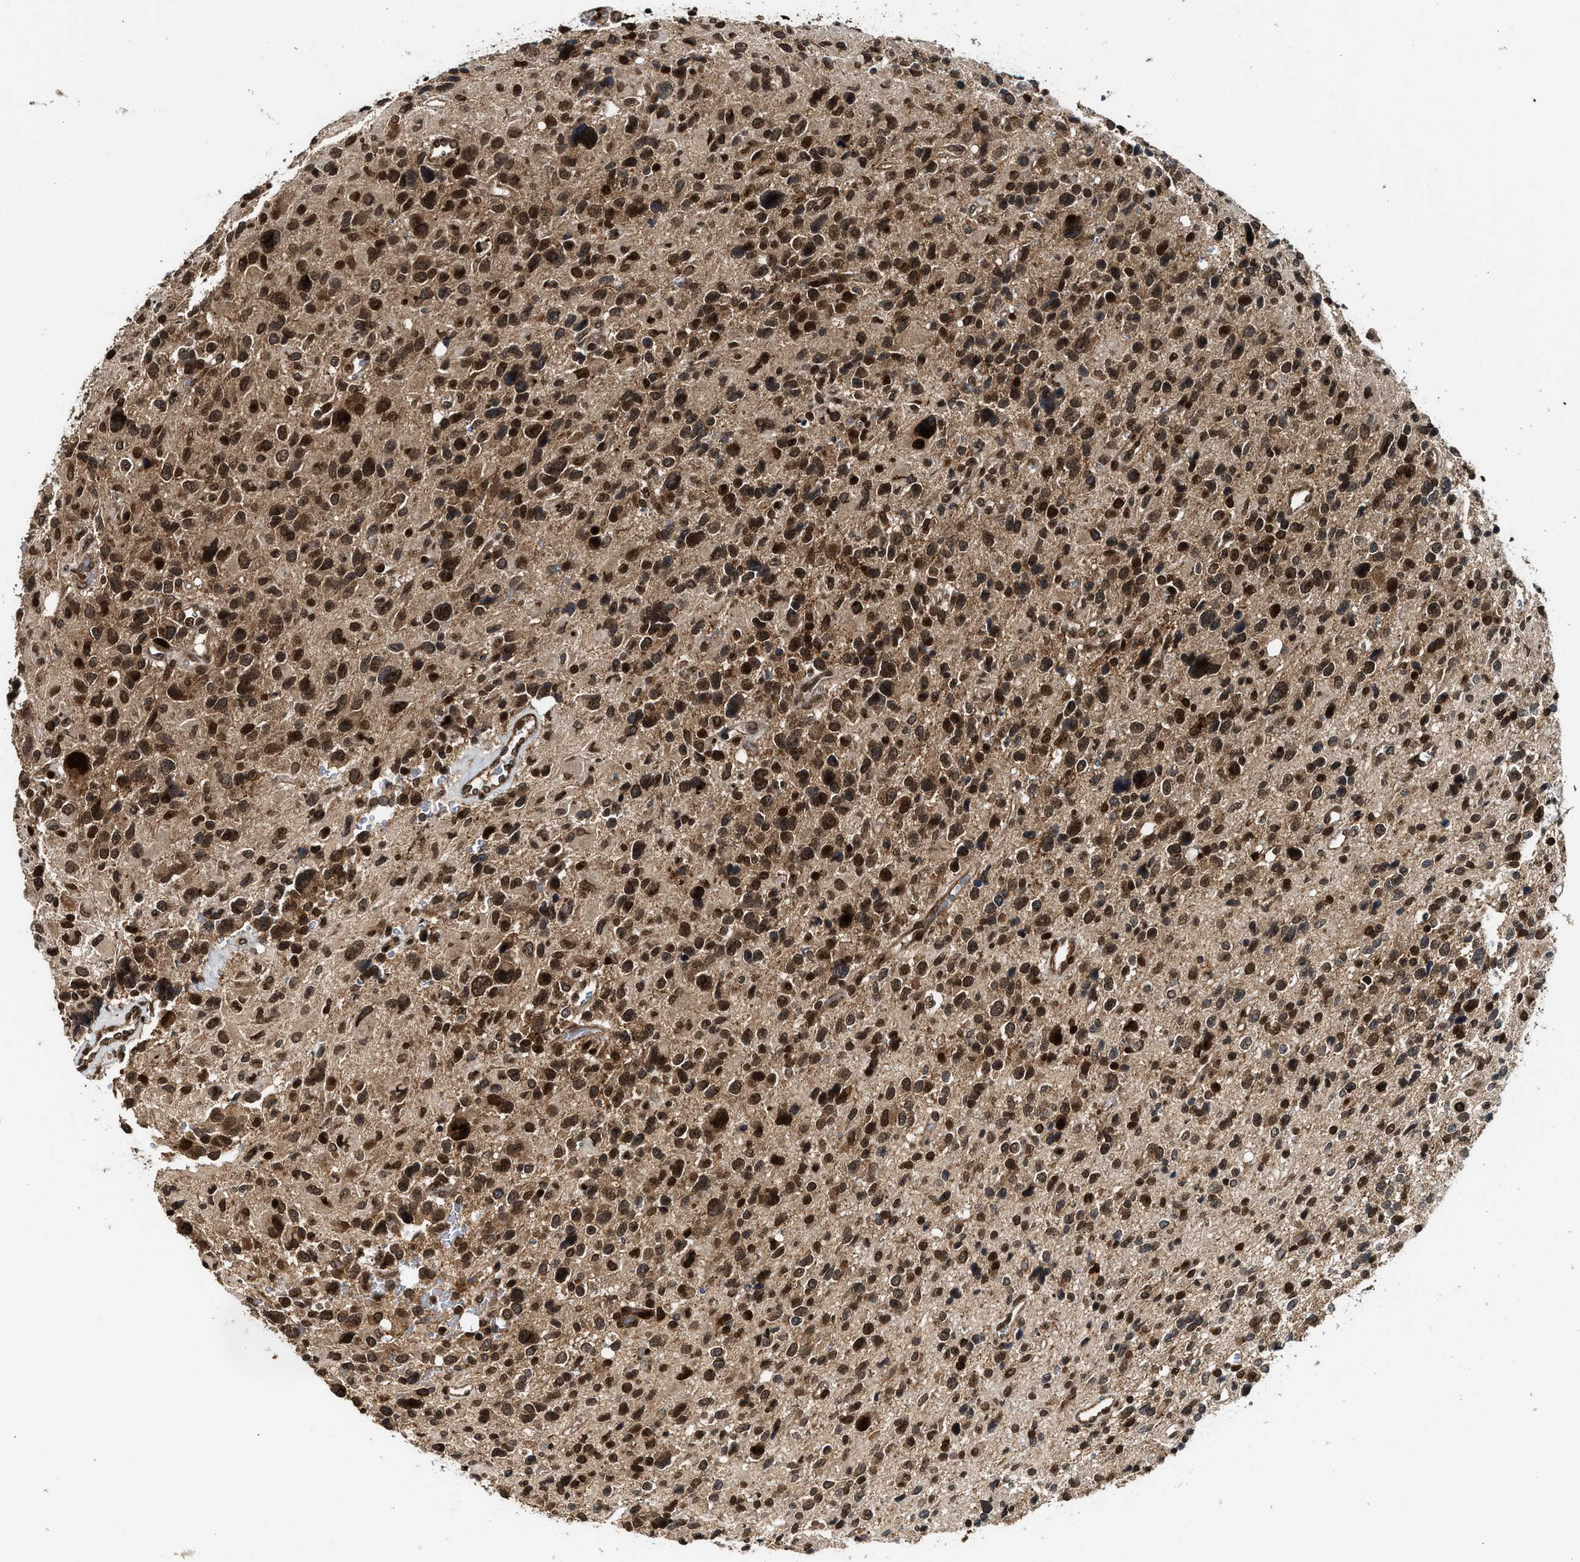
{"staining": {"intensity": "strong", "quantity": ">75%", "location": "nuclear"}, "tissue": "glioma", "cell_type": "Tumor cells", "image_type": "cancer", "snomed": [{"axis": "morphology", "description": "Glioma, malignant, High grade"}, {"axis": "topography", "description": "Brain"}], "caption": "Human glioma stained with a protein marker exhibits strong staining in tumor cells.", "gene": "MDM2", "patient": {"sex": "male", "age": 48}}